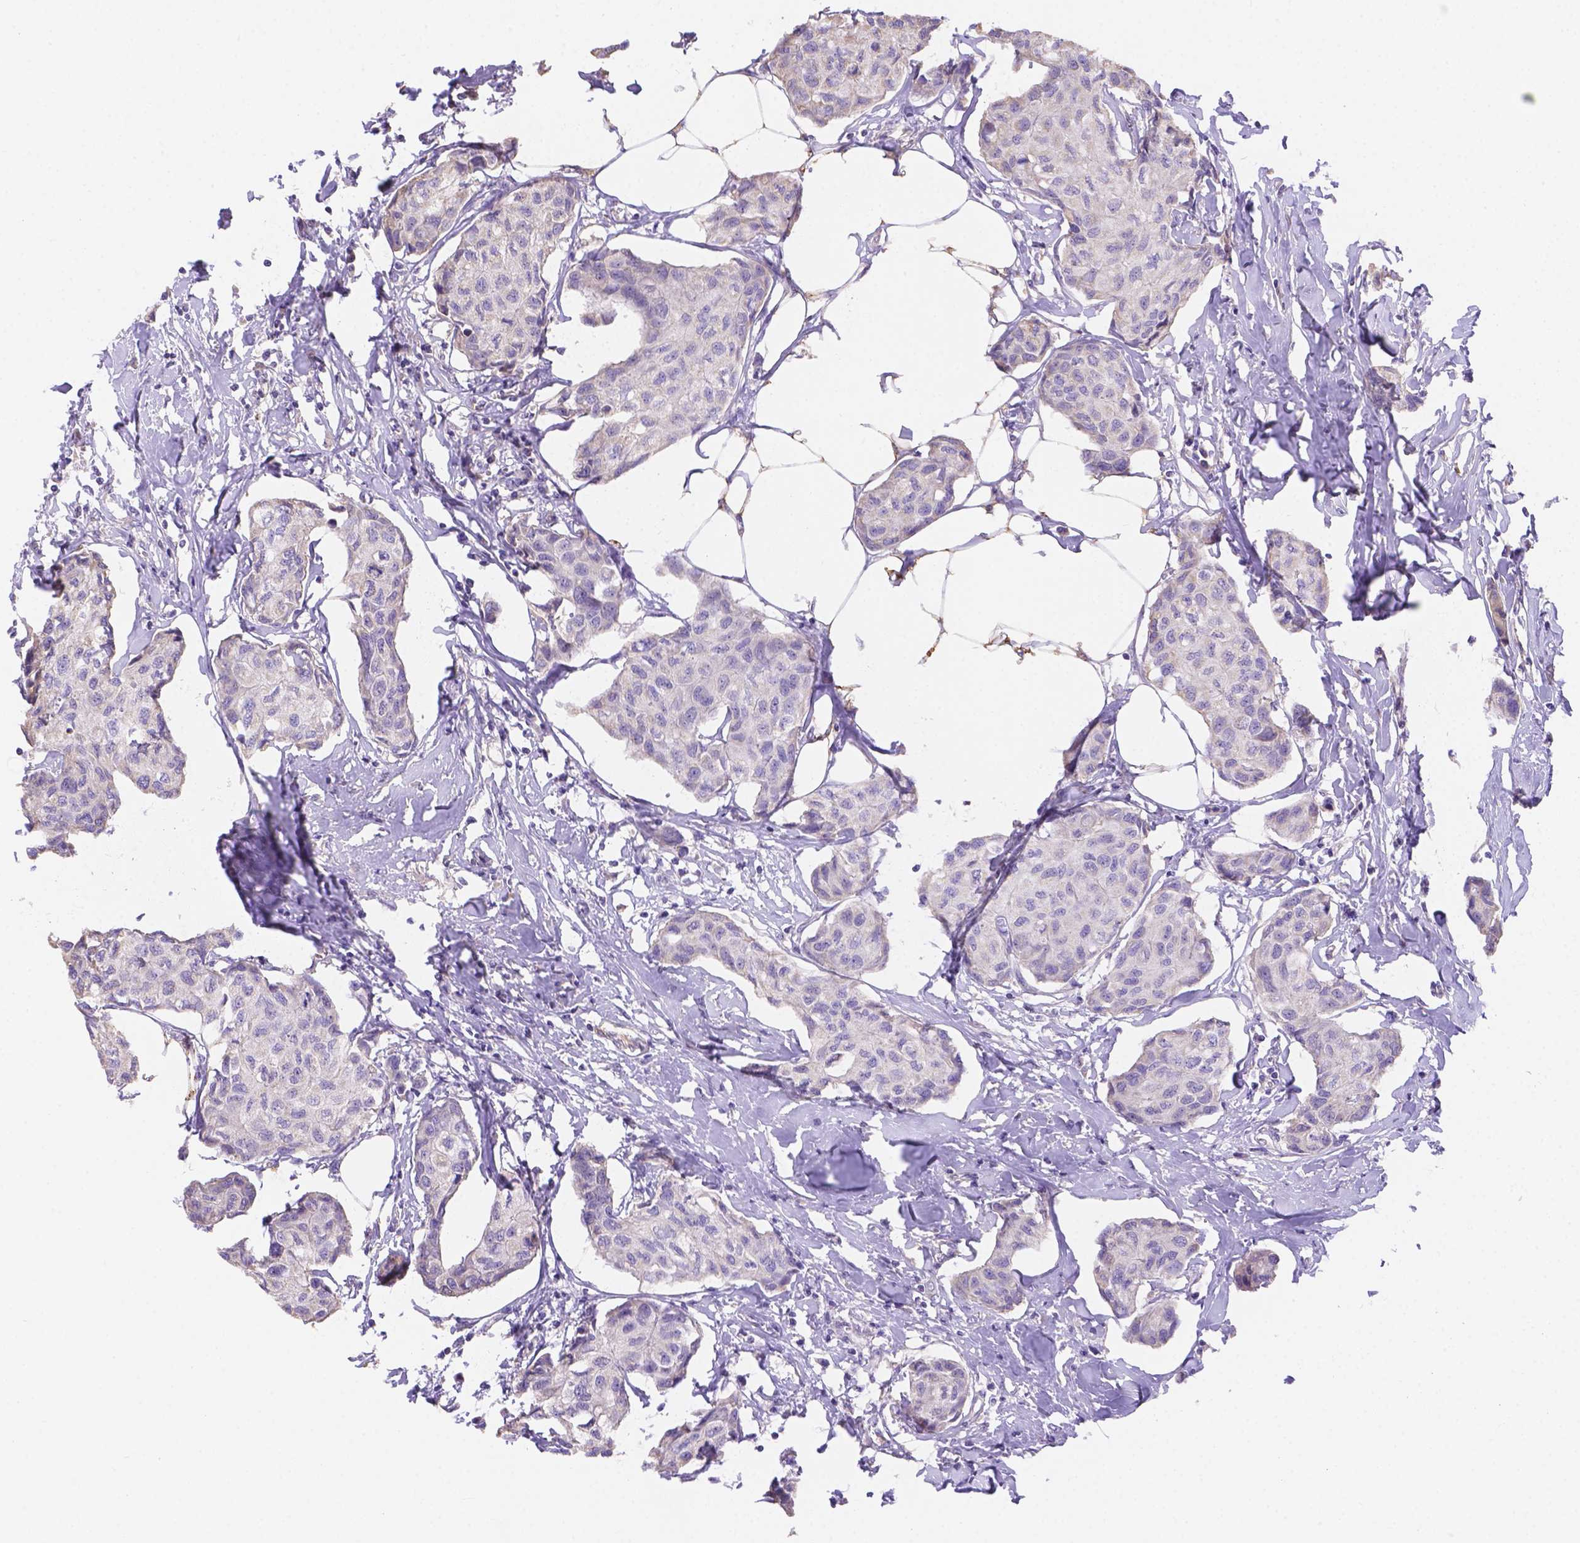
{"staining": {"intensity": "negative", "quantity": "none", "location": "none"}, "tissue": "breast cancer", "cell_type": "Tumor cells", "image_type": "cancer", "snomed": [{"axis": "morphology", "description": "Duct carcinoma"}, {"axis": "topography", "description": "Breast"}], "caption": "Human breast cancer (infiltrating ductal carcinoma) stained for a protein using IHC displays no expression in tumor cells.", "gene": "NXPE2", "patient": {"sex": "female", "age": 80}}